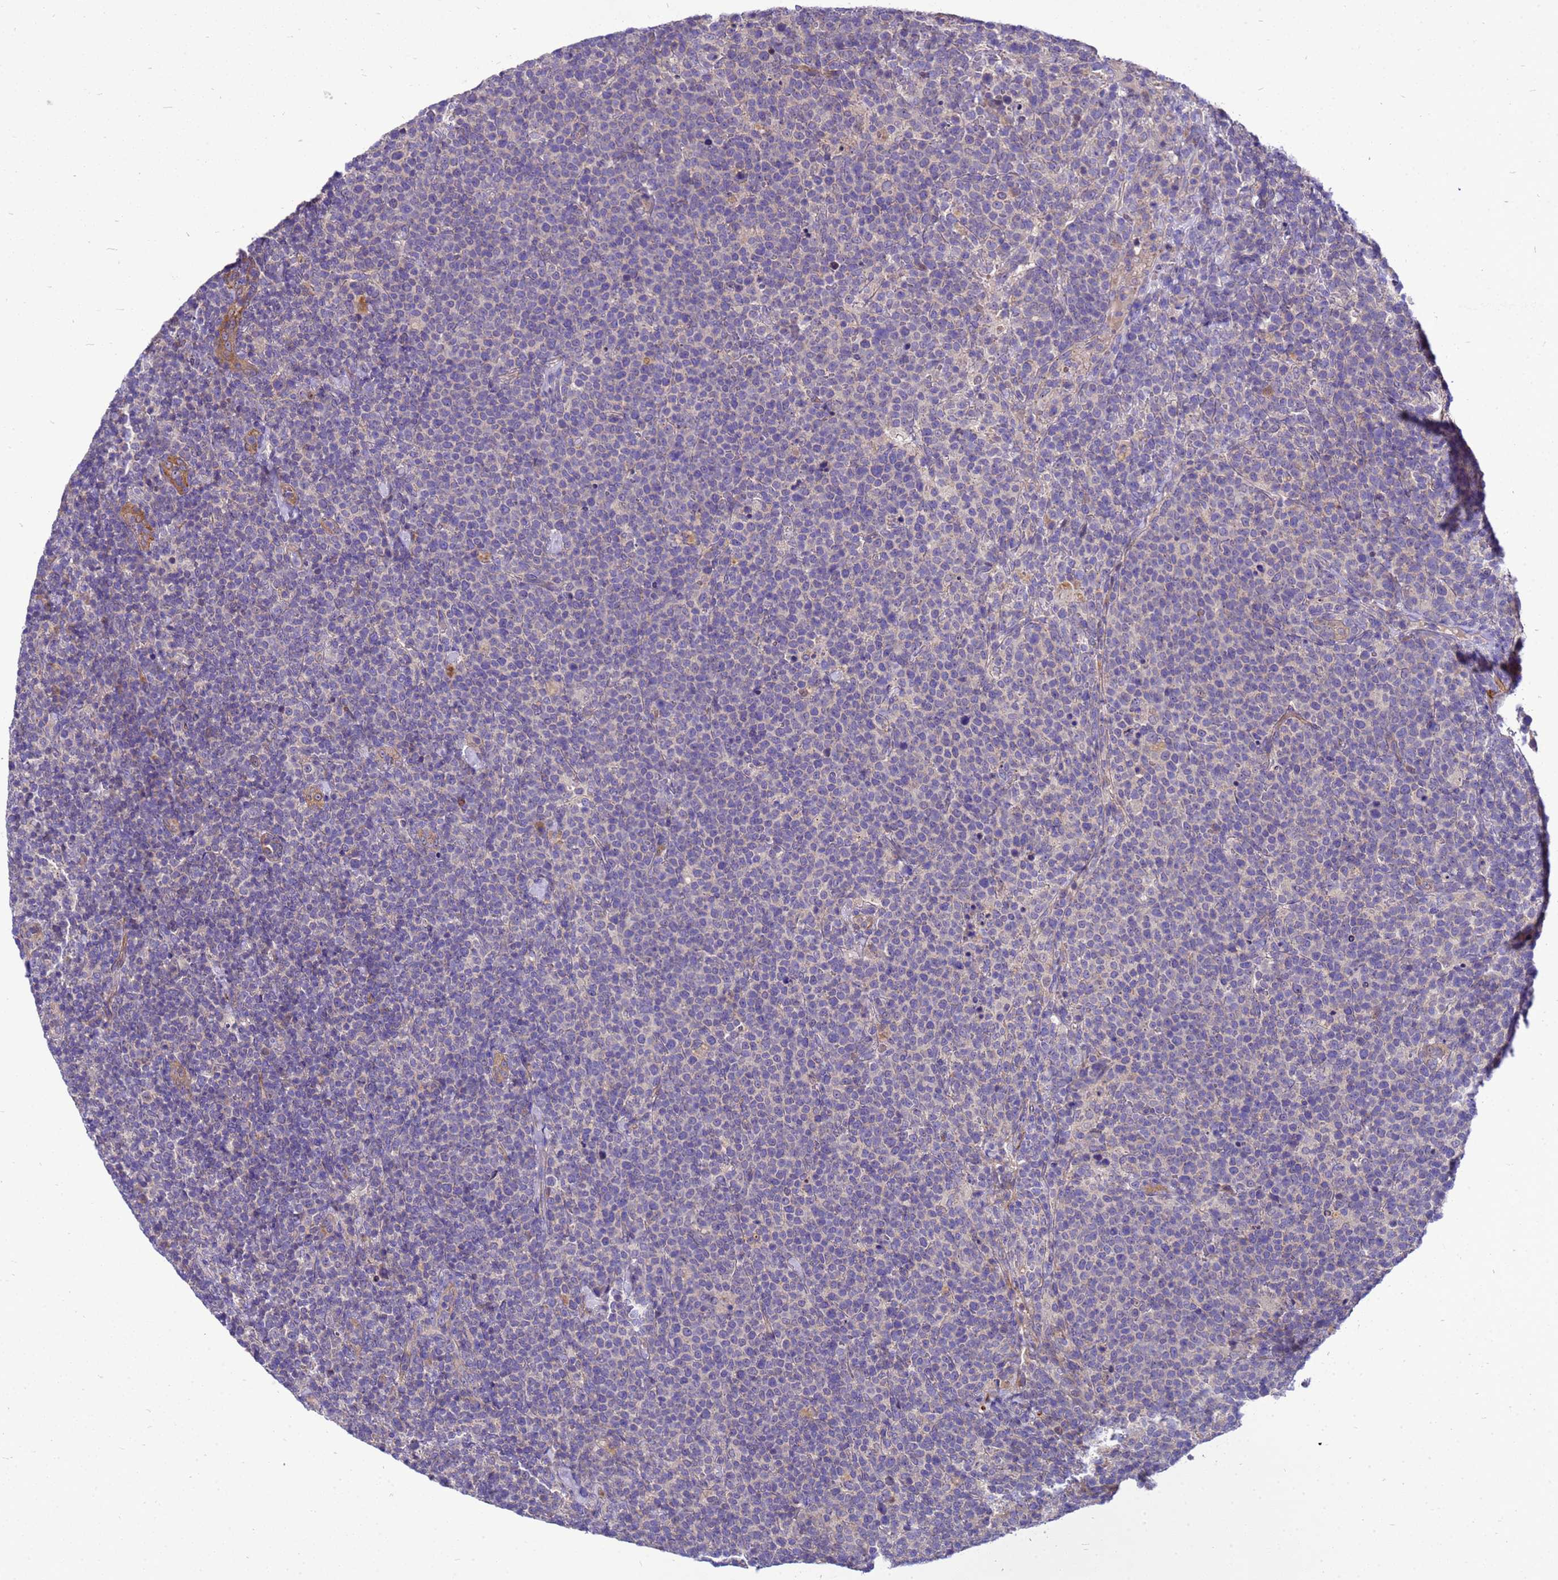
{"staining": {"intensity": "negative", "quantity": "none", "location": "none"}, "tissue": "lymphoma", "cell_type": "Tumor cells", "image_type": "cancer", "snomed": [{"axis": "morphology", "description": "Malignant lymphoma, non-Hodgkin's type, High grade"}, {"axis": "topography", "description": "Lymph node"}], "caption": "The immunohistochemistry (IHC) photomicrograph has no significant positivity in tumor cells of lymphoma tissue.", "gene": "POP7", "patient": {"sex": "male", "age": 61}}